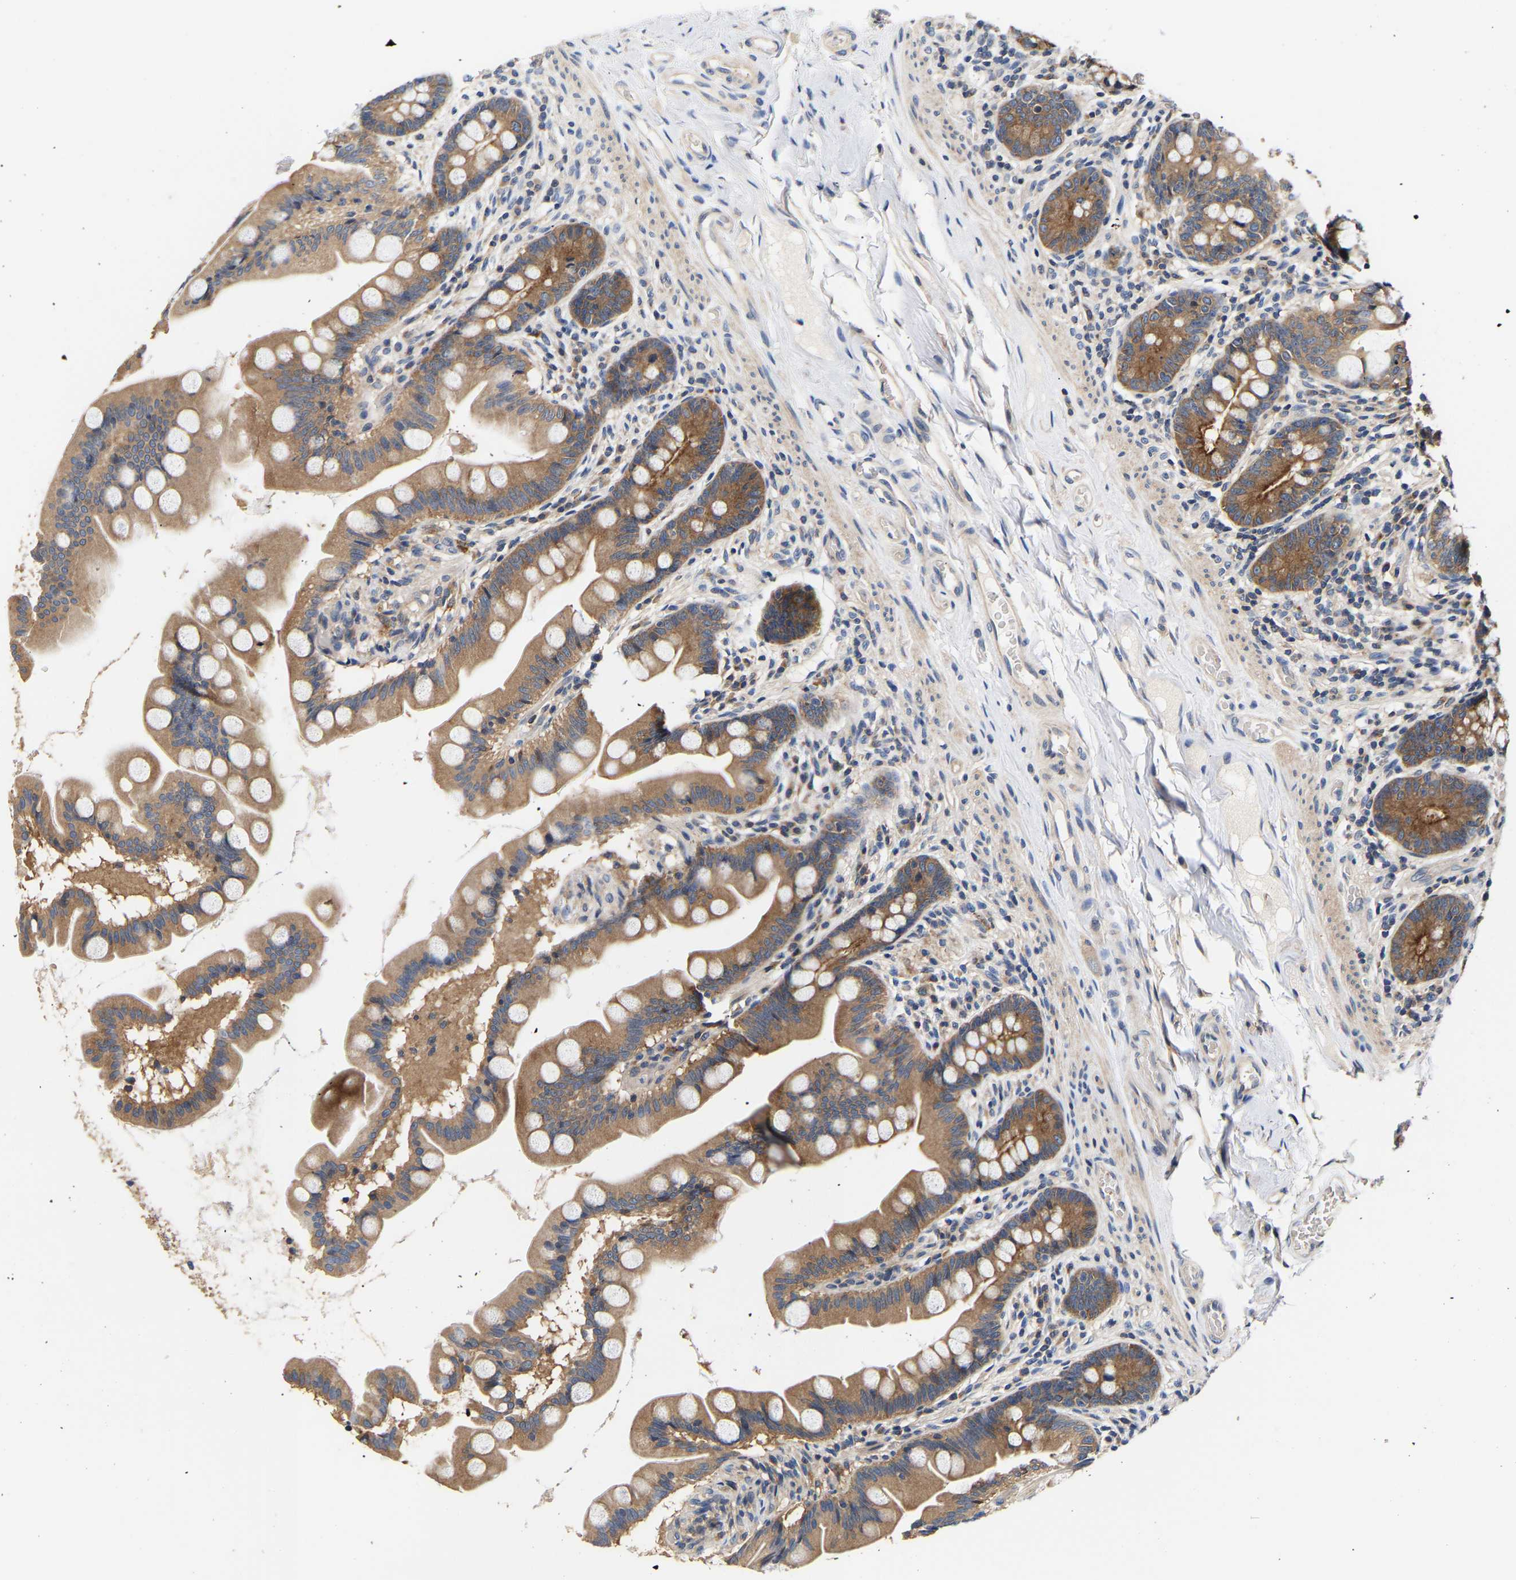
{"staining": {"intensity": "moderate", "quantity": ">75%", "location": "cytoplasmic/membranous"}, "tissue": "small intestine", "cell_type": "Glandular cells", "image_type": "normal", "snomed": [{"axis": "morphology", "description": "Normal tissue, NOS"}, {"axis": "topography", "description": "Small intestine"}], "caption": "Glandular cells reveal moderate cytoplasmic/membranous positivity in approximately >75% of cells in normal small intestine.", "gene": "LRBA", "patient": {"sex": "female", "age": 56}}